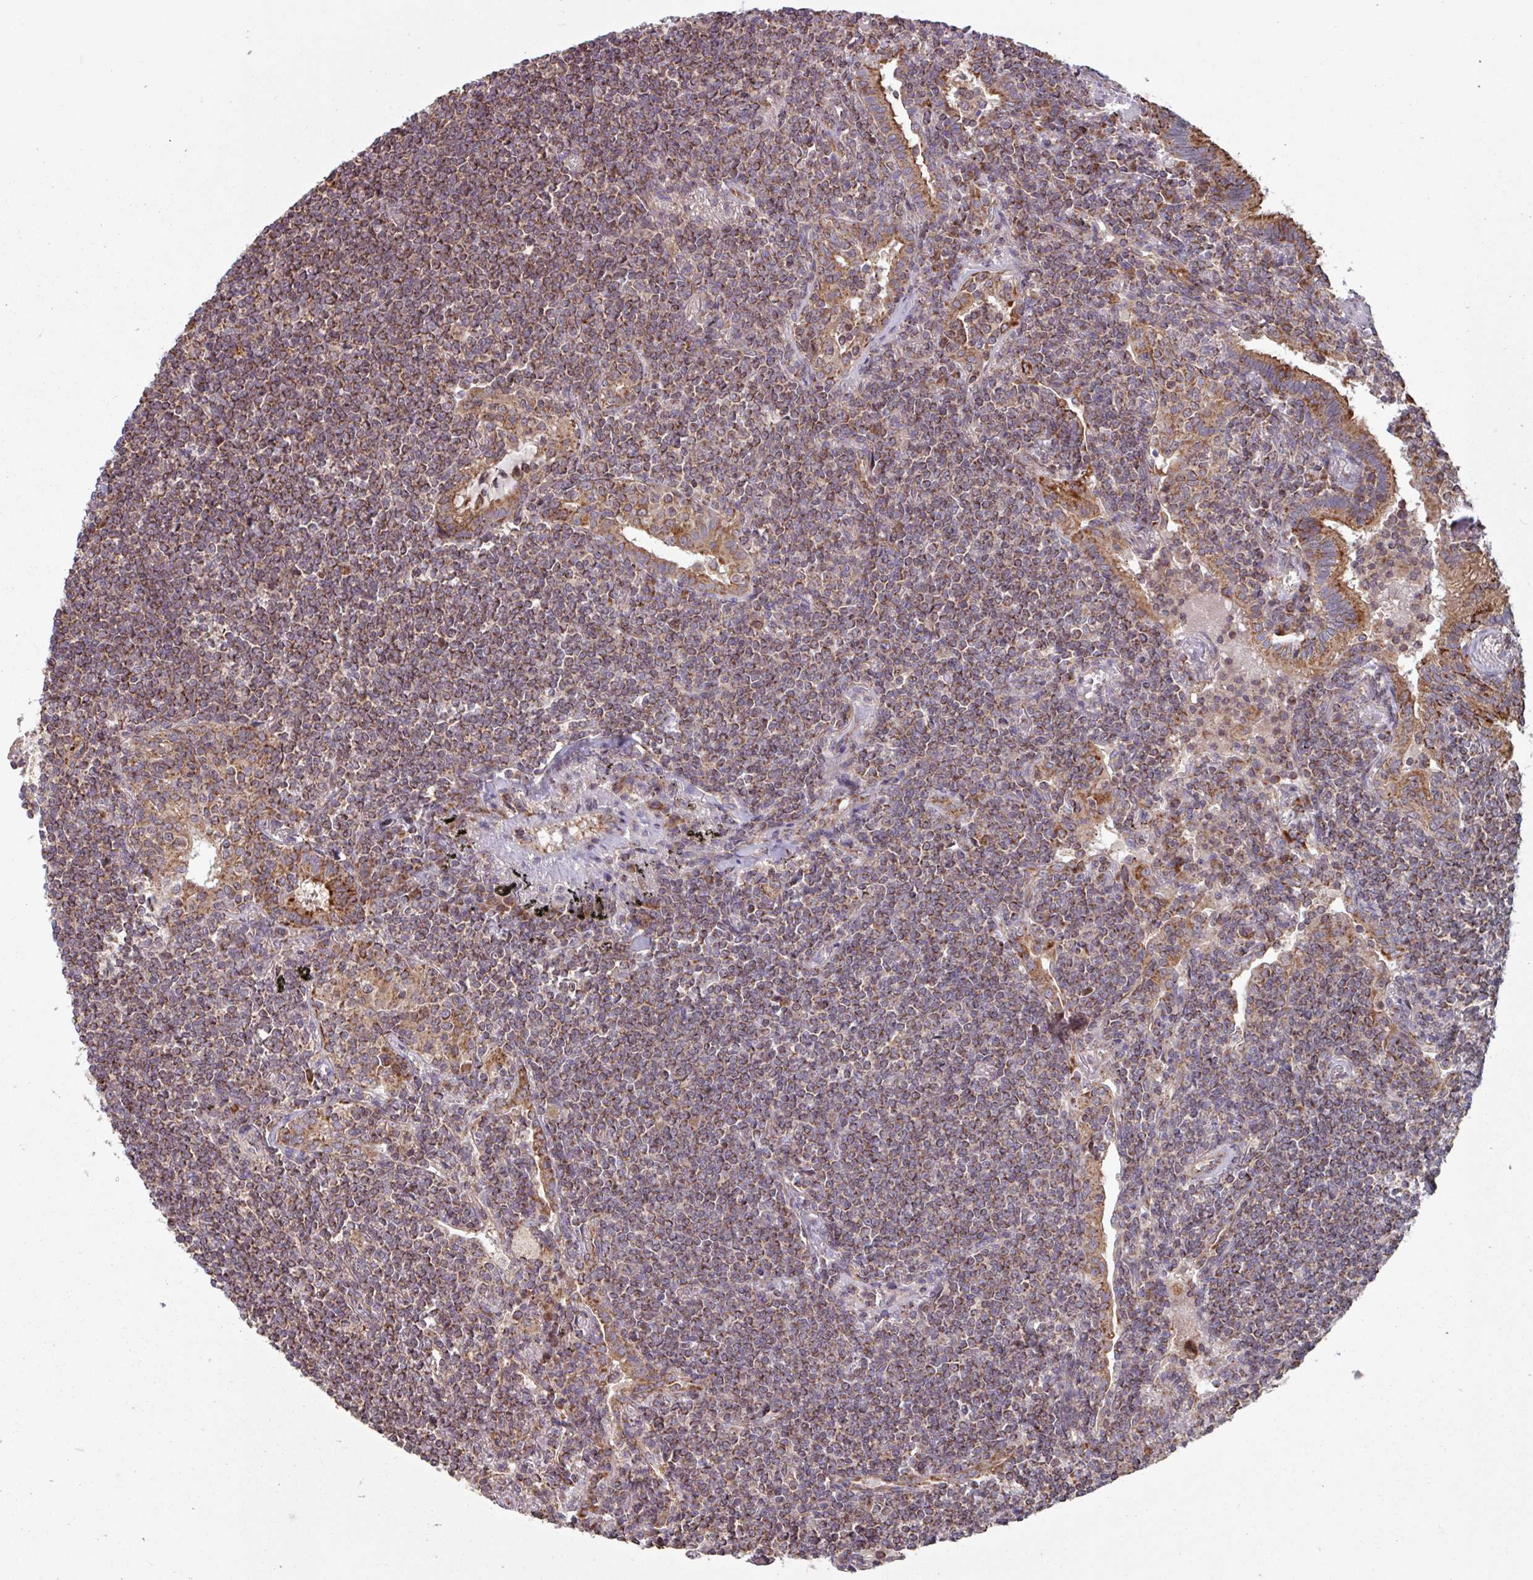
{"staining": {"intensity": "moderate", "quantity": ">75%", "location": "cytoplasmic/membranous"}, "tissue": "lymphoma", "cell_type": "Tumor cells", "image_type": "cancer", "snomed": [{"axis": "morphology", "description": "Malignant lymphoma, non-Hodgkin's type, Low grade"}, {"axis": "topography", "description": "Lung"}], "caption": "Human malignant lymphoma, non-Hodgkin's type (low-grade) stained with a protein marker exhibits moderate staining in tumor cells.", "gene": "COX7C", "patient": {"sex": "female", "age": 71}}